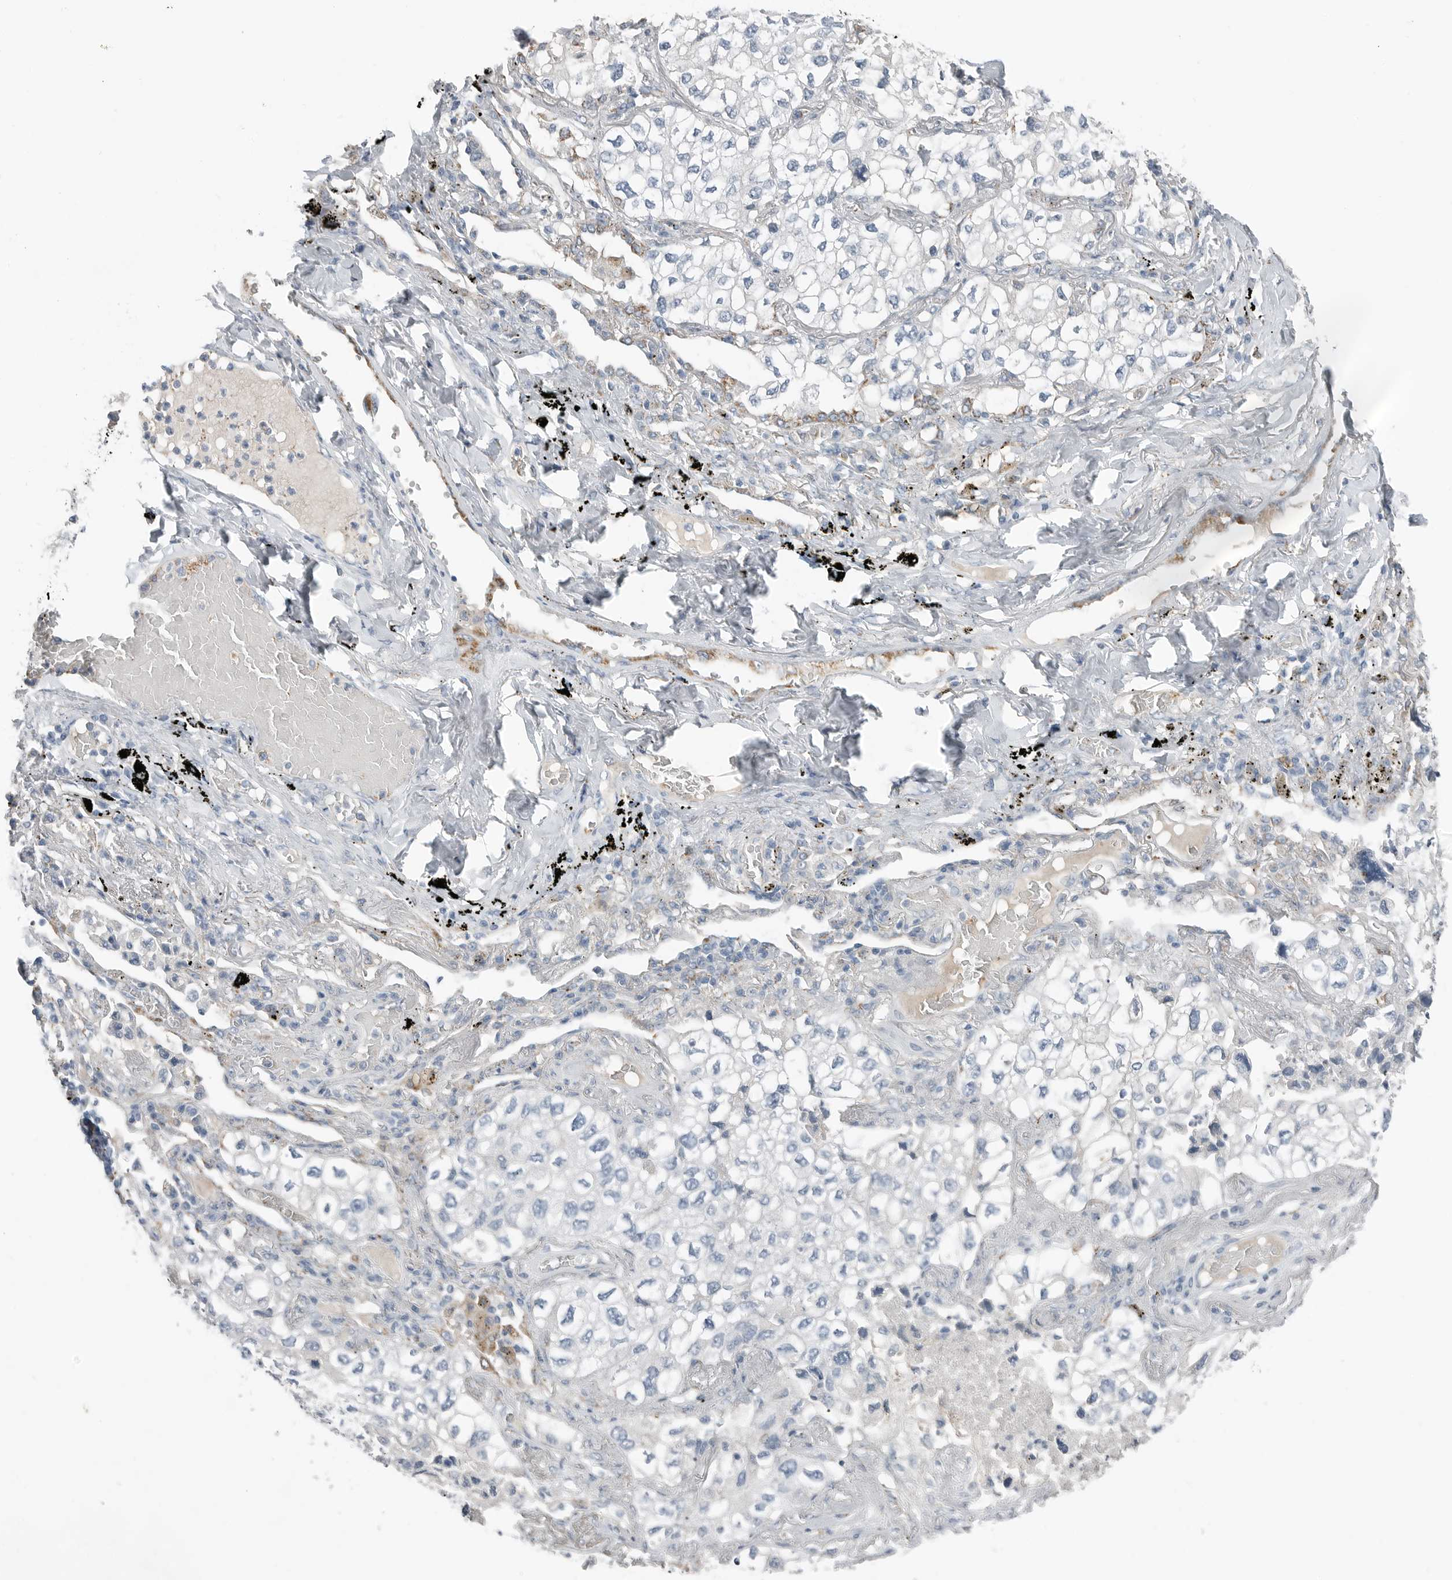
{"staining": {"intensity": "negative", "quantity": "none", "location": "none"}, "tissue": "lung cancer", "cell_type": "Tumor cells", "image_type": "cancer", "snomed": [{"axis": "morphology", "description": "Adenocarcinoma, NOS"}, {"axis": "topography", "description": "Lung"}], "caption": "Protein analysis of lung cancer (adenocarcinoma) shows no significant staining in tumor cells.", "gene": "SERPINB7", "patient": {"sex": "male", "age": 63}}